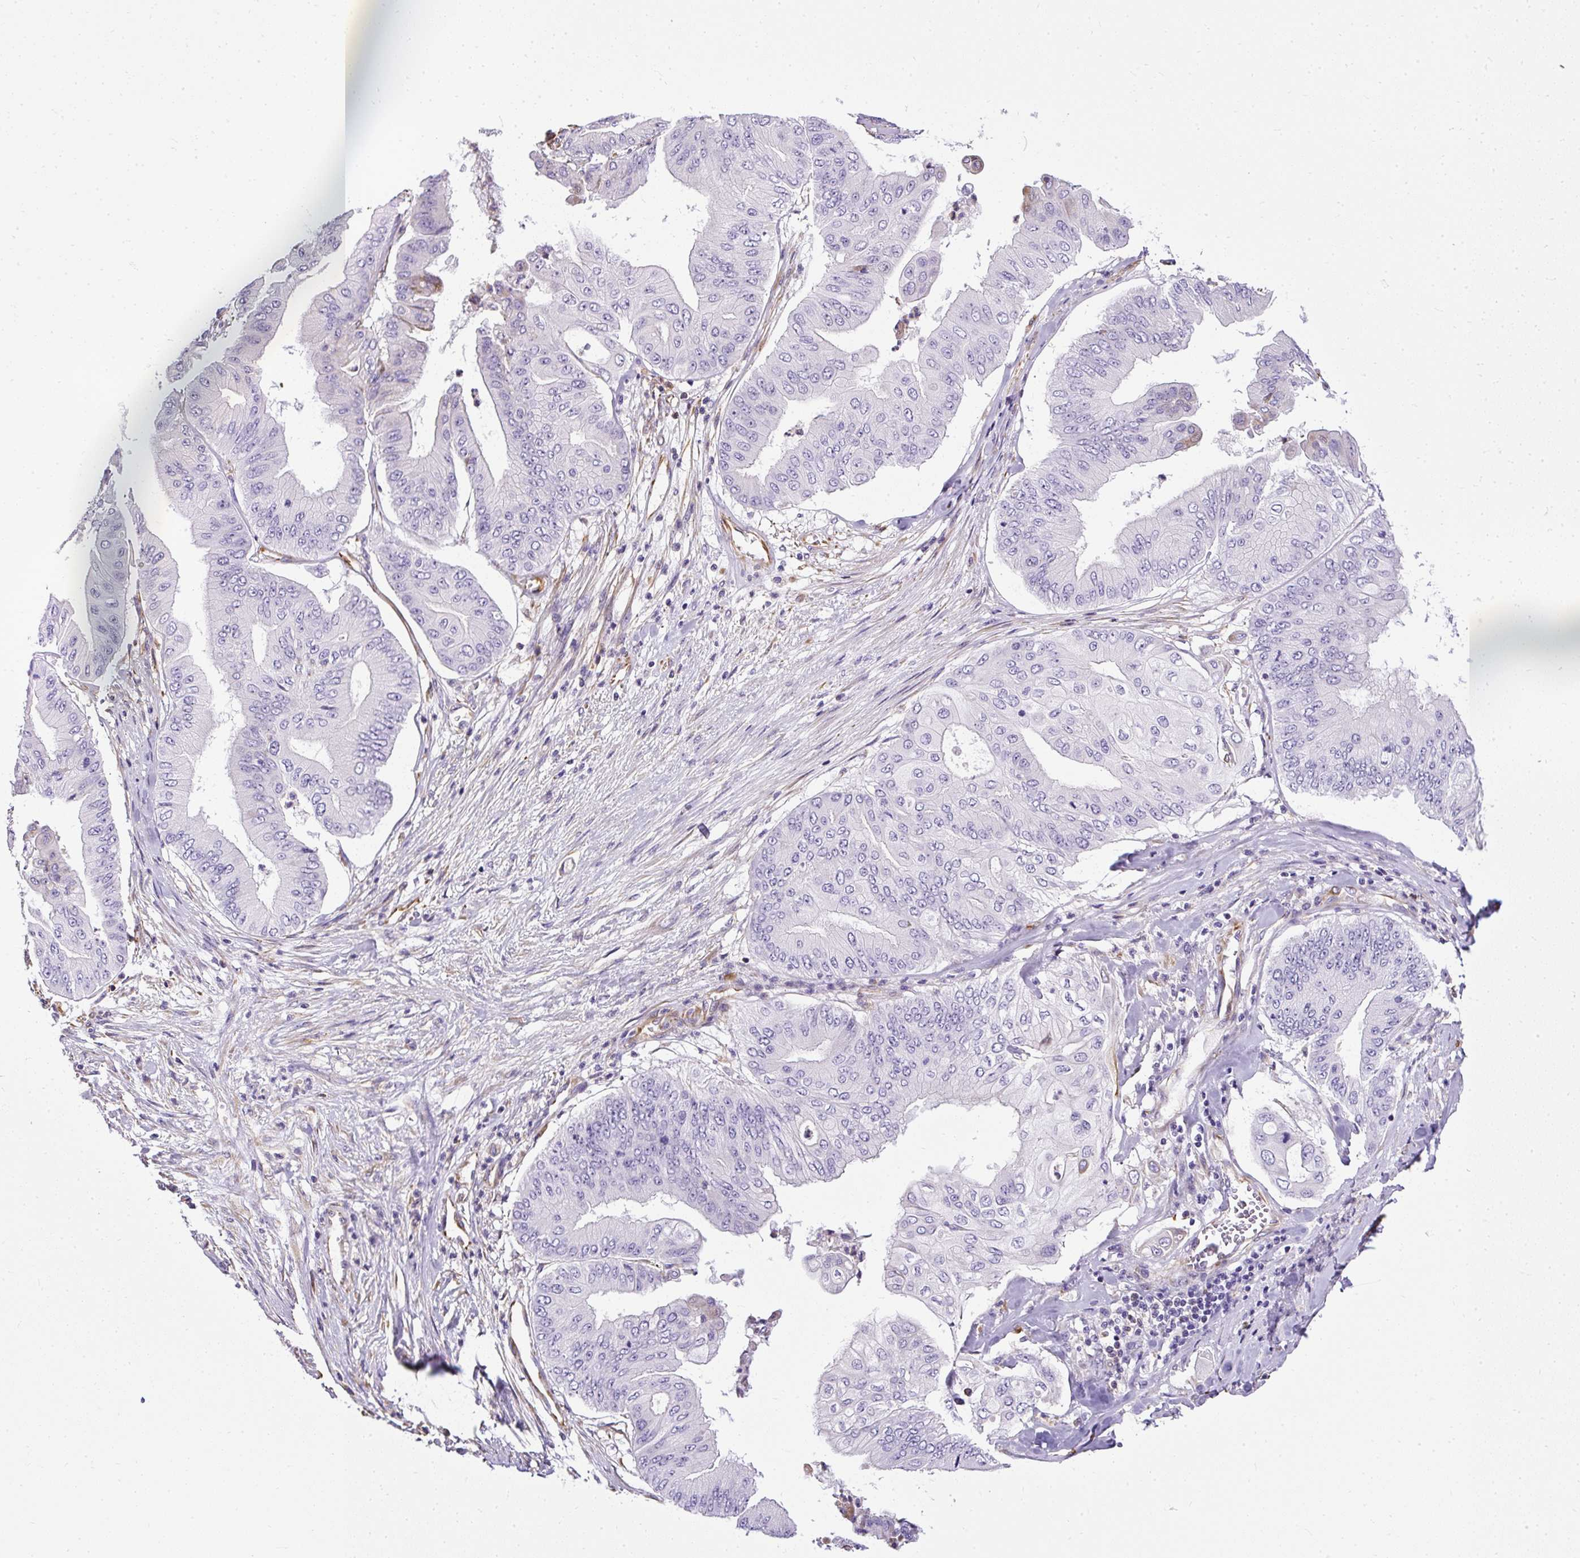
{"staining": {"intensity": "negative", "quantity": "none", "location": "none"}, "tissue": "pancreatic cancer", "cell_type": "Tumor cells", "image_type": "cancer", "snomed": [{"axis": "morphology", "description": "Adenocarcinoma, NOS"}, {"axis": "topography", "description": "Pancreas"}], "caption": "DAB immunohistochemical staining of human pancreatic adenocarcinoma shows no significant expression in tumor cells.", "gene": "PLS1", "patient": {"sex": "female", "age": 77}}